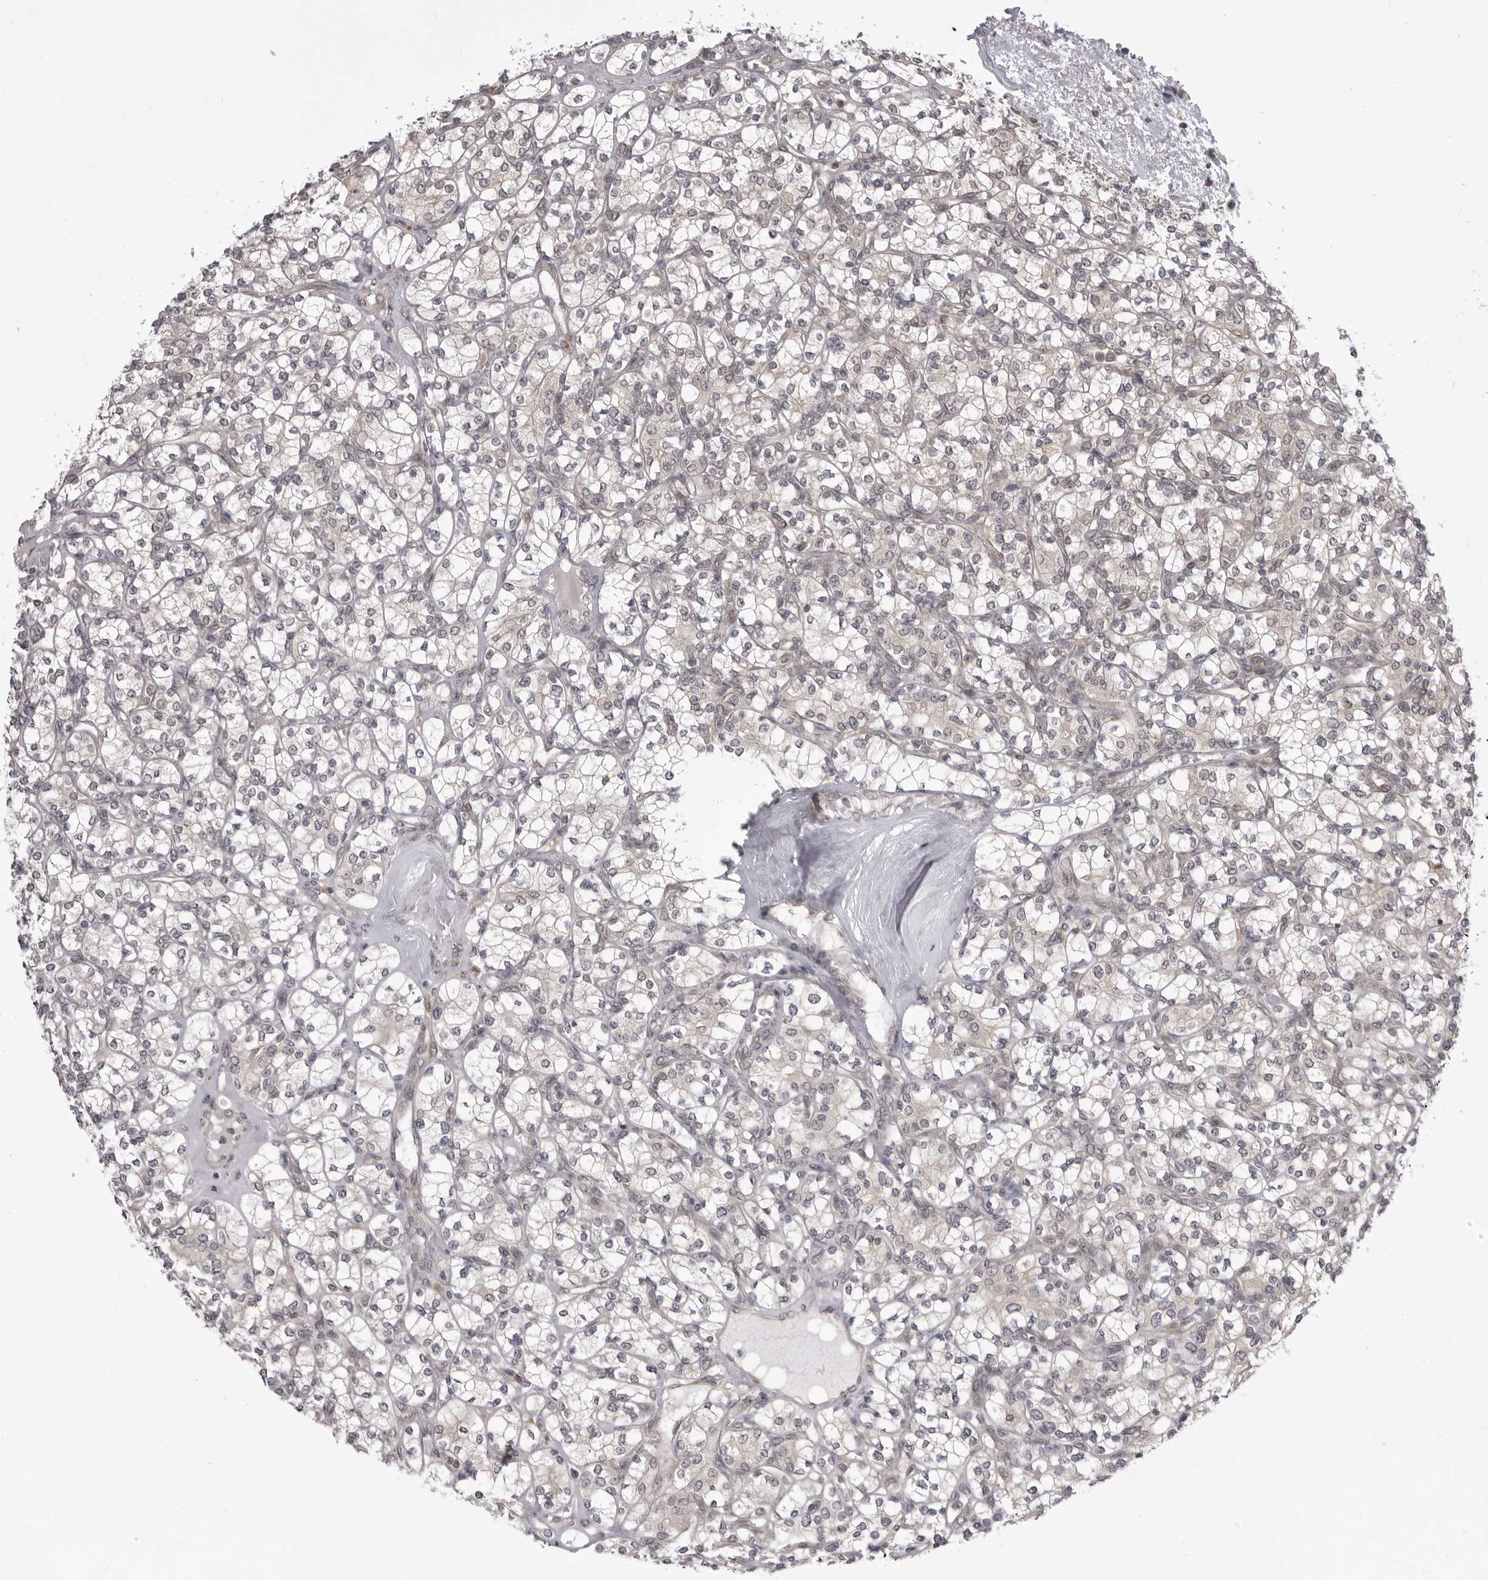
{"staining": {"intensity": "negative", "quantity": "none", "location": "none"}, "tissue": "renal cancer", "cell_type": "Tumor cells", "image_type": "cancer", "snomed": [{"axis": "morphology", "description": "Adenocarcinoma, NOS"}, {"axis": "topography", "description": "Kidney"}], "caption": "Immunohistochemistry photomicrograph of human adenocarcinoma (renal) stained for a protein (brown), which demonstrates no staining in tumor cells.", "gene": "PTK2B", "patient": {"sex": "male", "age": 77}}